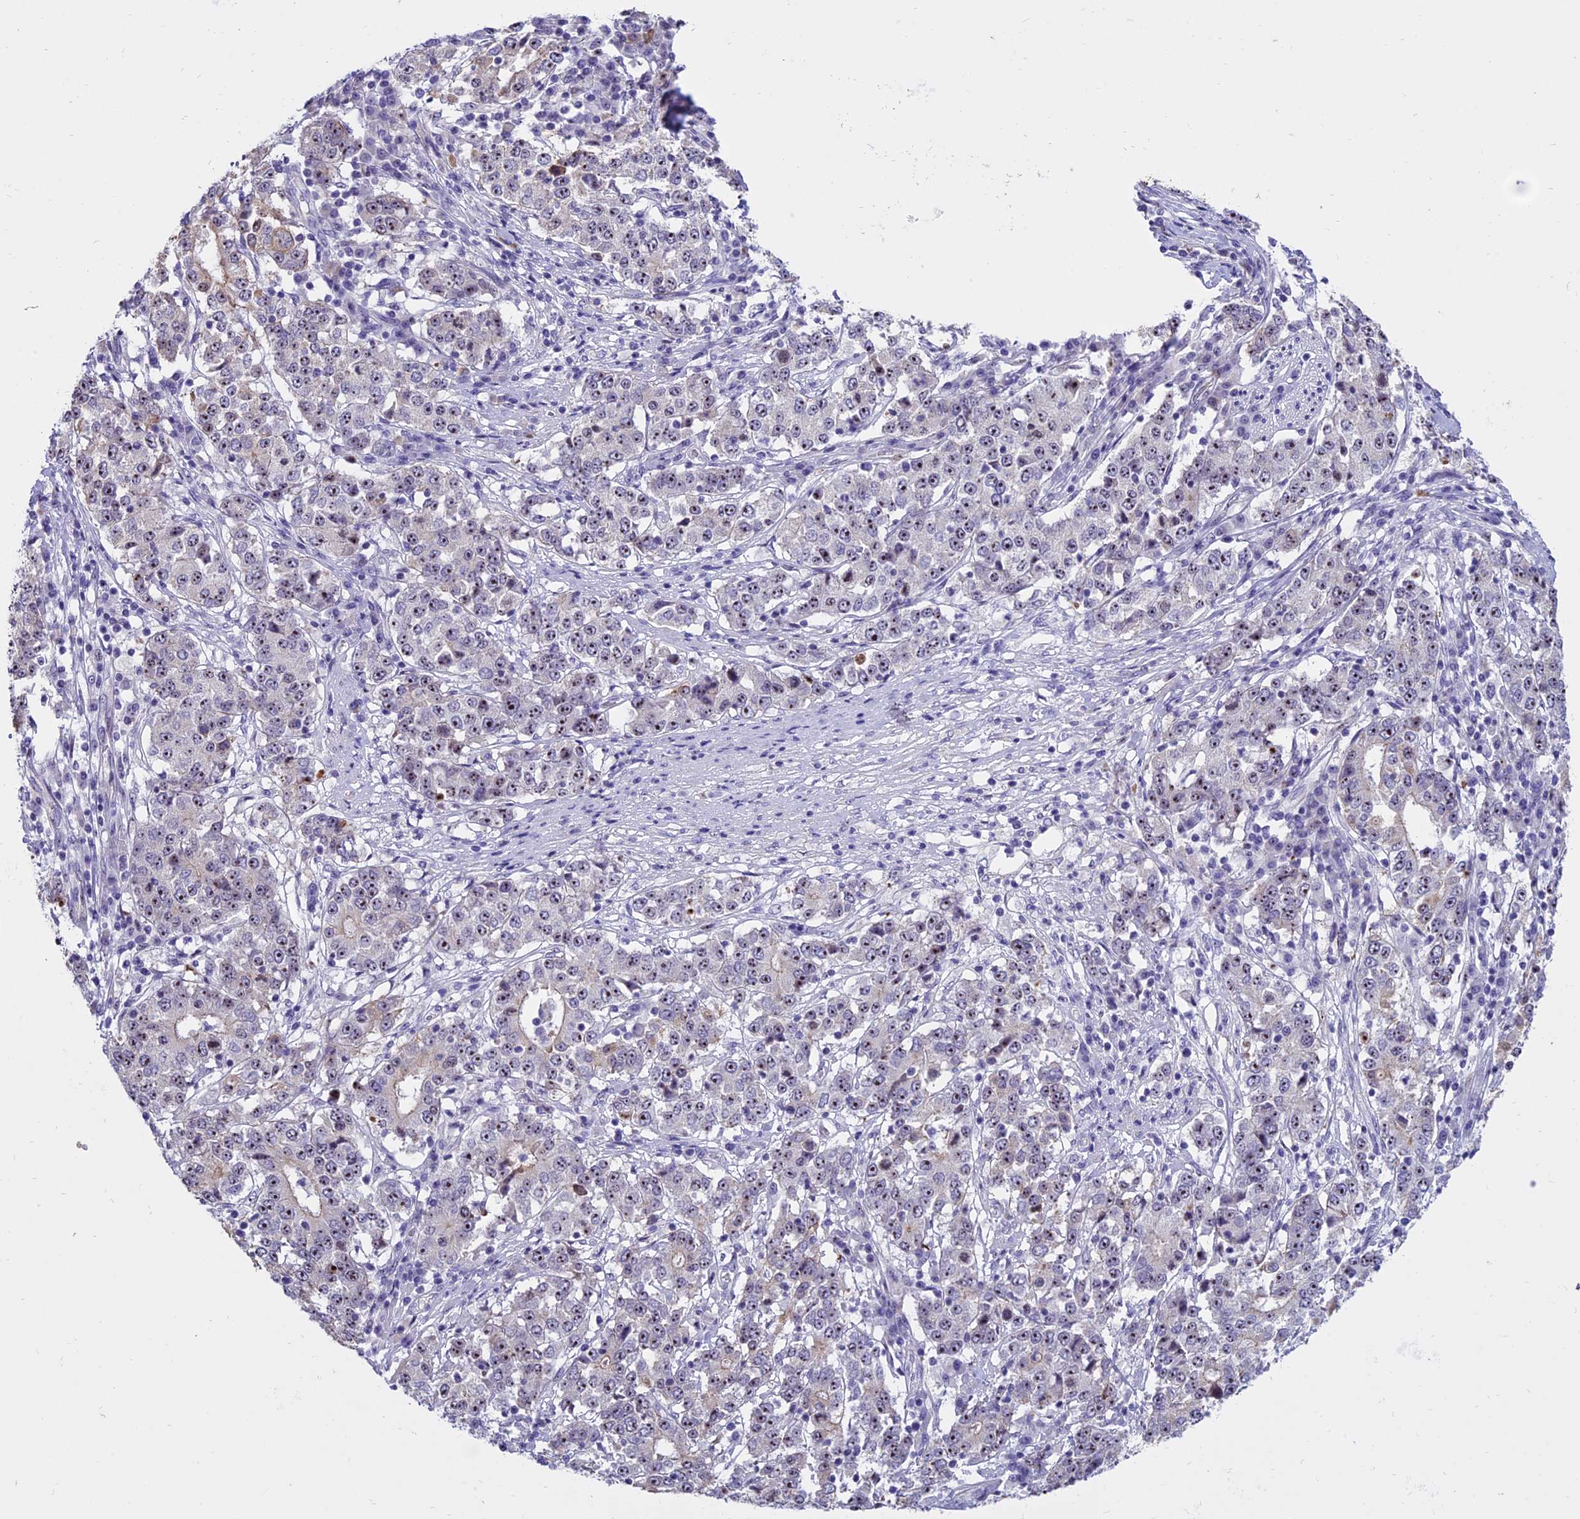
{"staining": {"intensity": "moderate", "quantity": "<25%", "location": "nuclear"}, "tissue": "stomach cancer", "cell_type": "Tumor cells", "image_type": "cancer", "snomed": [{"axis": "morphology", "description": "Adenocarcinoma, NOS"}, {"axis": "topography", "description": "Stomach"}], "caption": "A high-resolution micrograph shows immunohistochemistry (IHC) staining of adenocarcinoma (stomach), which demonstrates moderate nuclear positivity in approximately <25% of tumor cells.", "gene": "TBL3", "patient": {"sex": "male", "age": 59}}